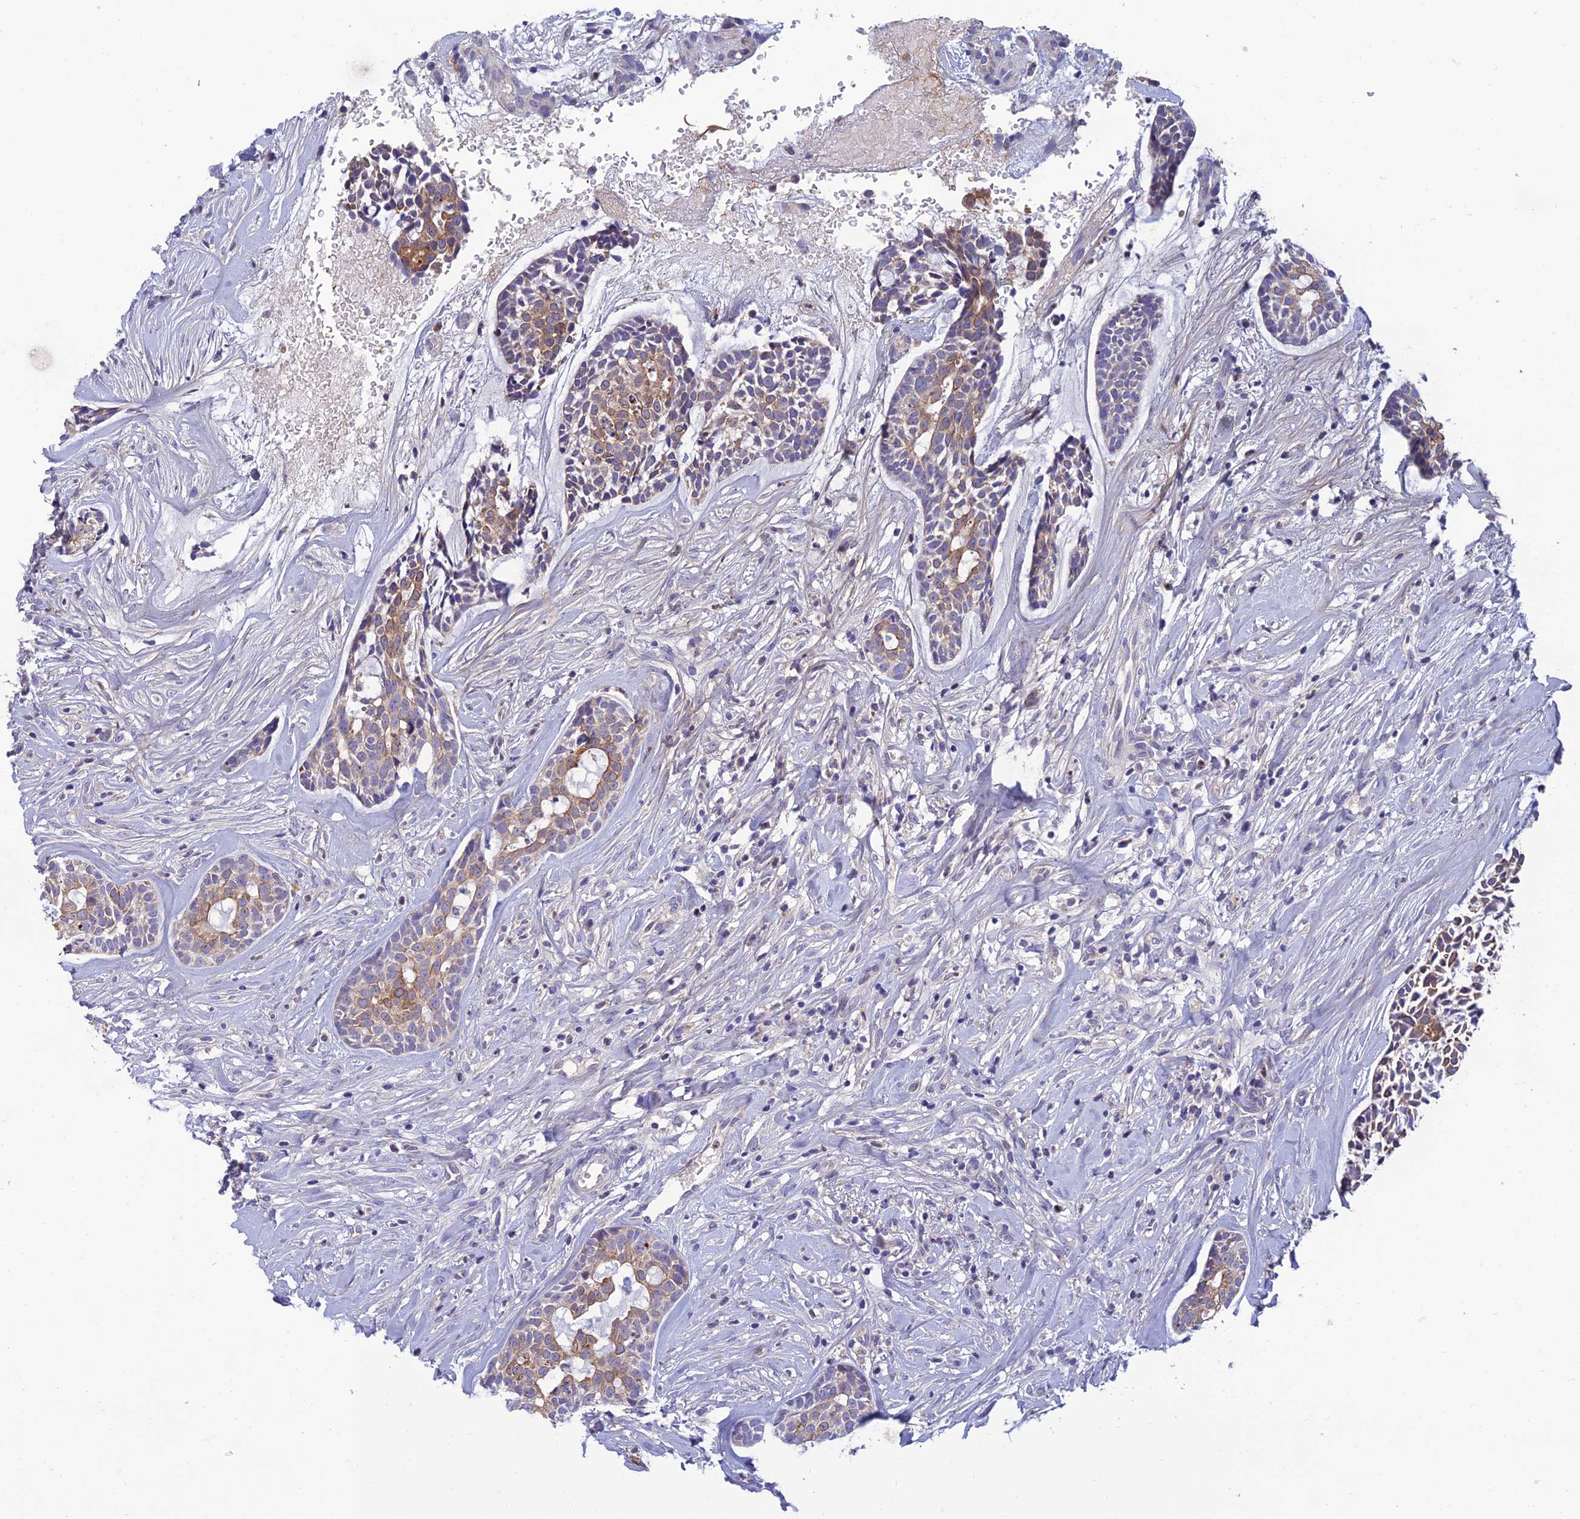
{"staining": {"intensity": "moderate", "quantity": "25%-75%", "location": "cytoplasmic/membranous"}, "tissue": "head and neck cancer", "cell_type": "Tumor cells", "image_type": "cancer", "snomed": [{"axis": "morphology", "description": "Normal tissue, NOS"}, {"axis": "morphology", "description": "Adenocarcinoma, NOS"}, {"axis": "topography", "description": "Subcutis"}, {"axis": "topography", "description": "Nasopharynx"}, {"axis": "topography", "description": "Head-Neck"}], "caption": "The image demonstrates immunohistochemical staining of head and neck cancer. There is moderate cytoplasmic/membranous staining is appreciated in about 25%-75% of tumor cells.", "gene": "IRAK3", "patient": {"sex": "female", "age": 73}}